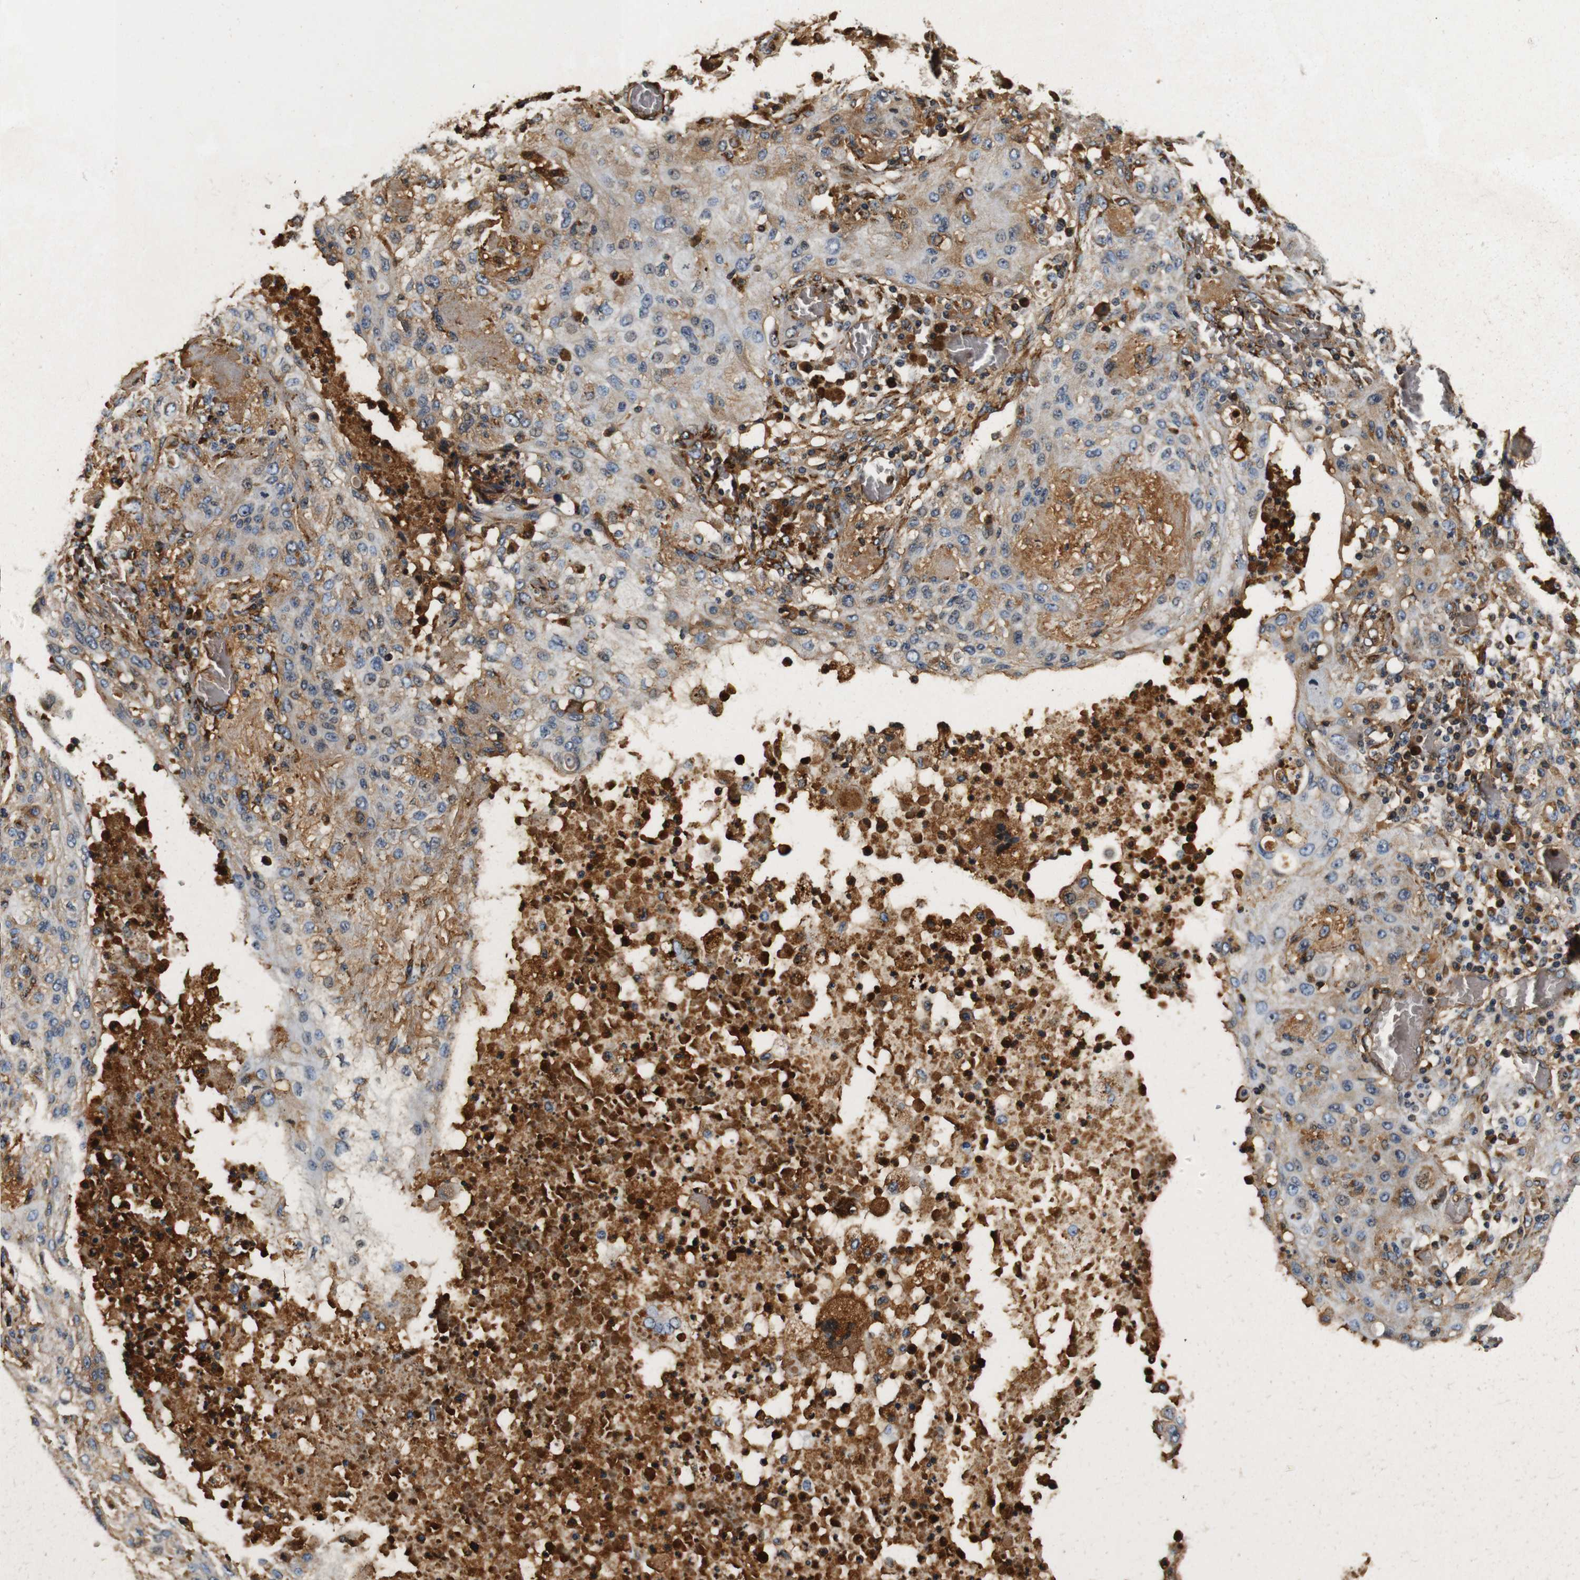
{"staining": {"intensity": "moderate", "quantity": "<25%", "location": "cytoplasmic/membranous"}, "tissue": "lung cancer", "cell_type": "Tumor cells", "image_type": "cancer", "snomed": [{"axis": "morphology", "description": "Squamous cell carcinoma, NOS"}, {"axis": "topography", "description": "Lung"}], "caption": "Tumor cells show low levels of moderate cytoplasmic/membranous expression in about <25% of cells in human squamous cell carcinoma (lung). Using DAB (brown) and hematoxylin (blue) stains, captured at high magnification using brightfield microscopy.", "gene": "COL1A1", "patient": {"sex": "female", "age": 47}}